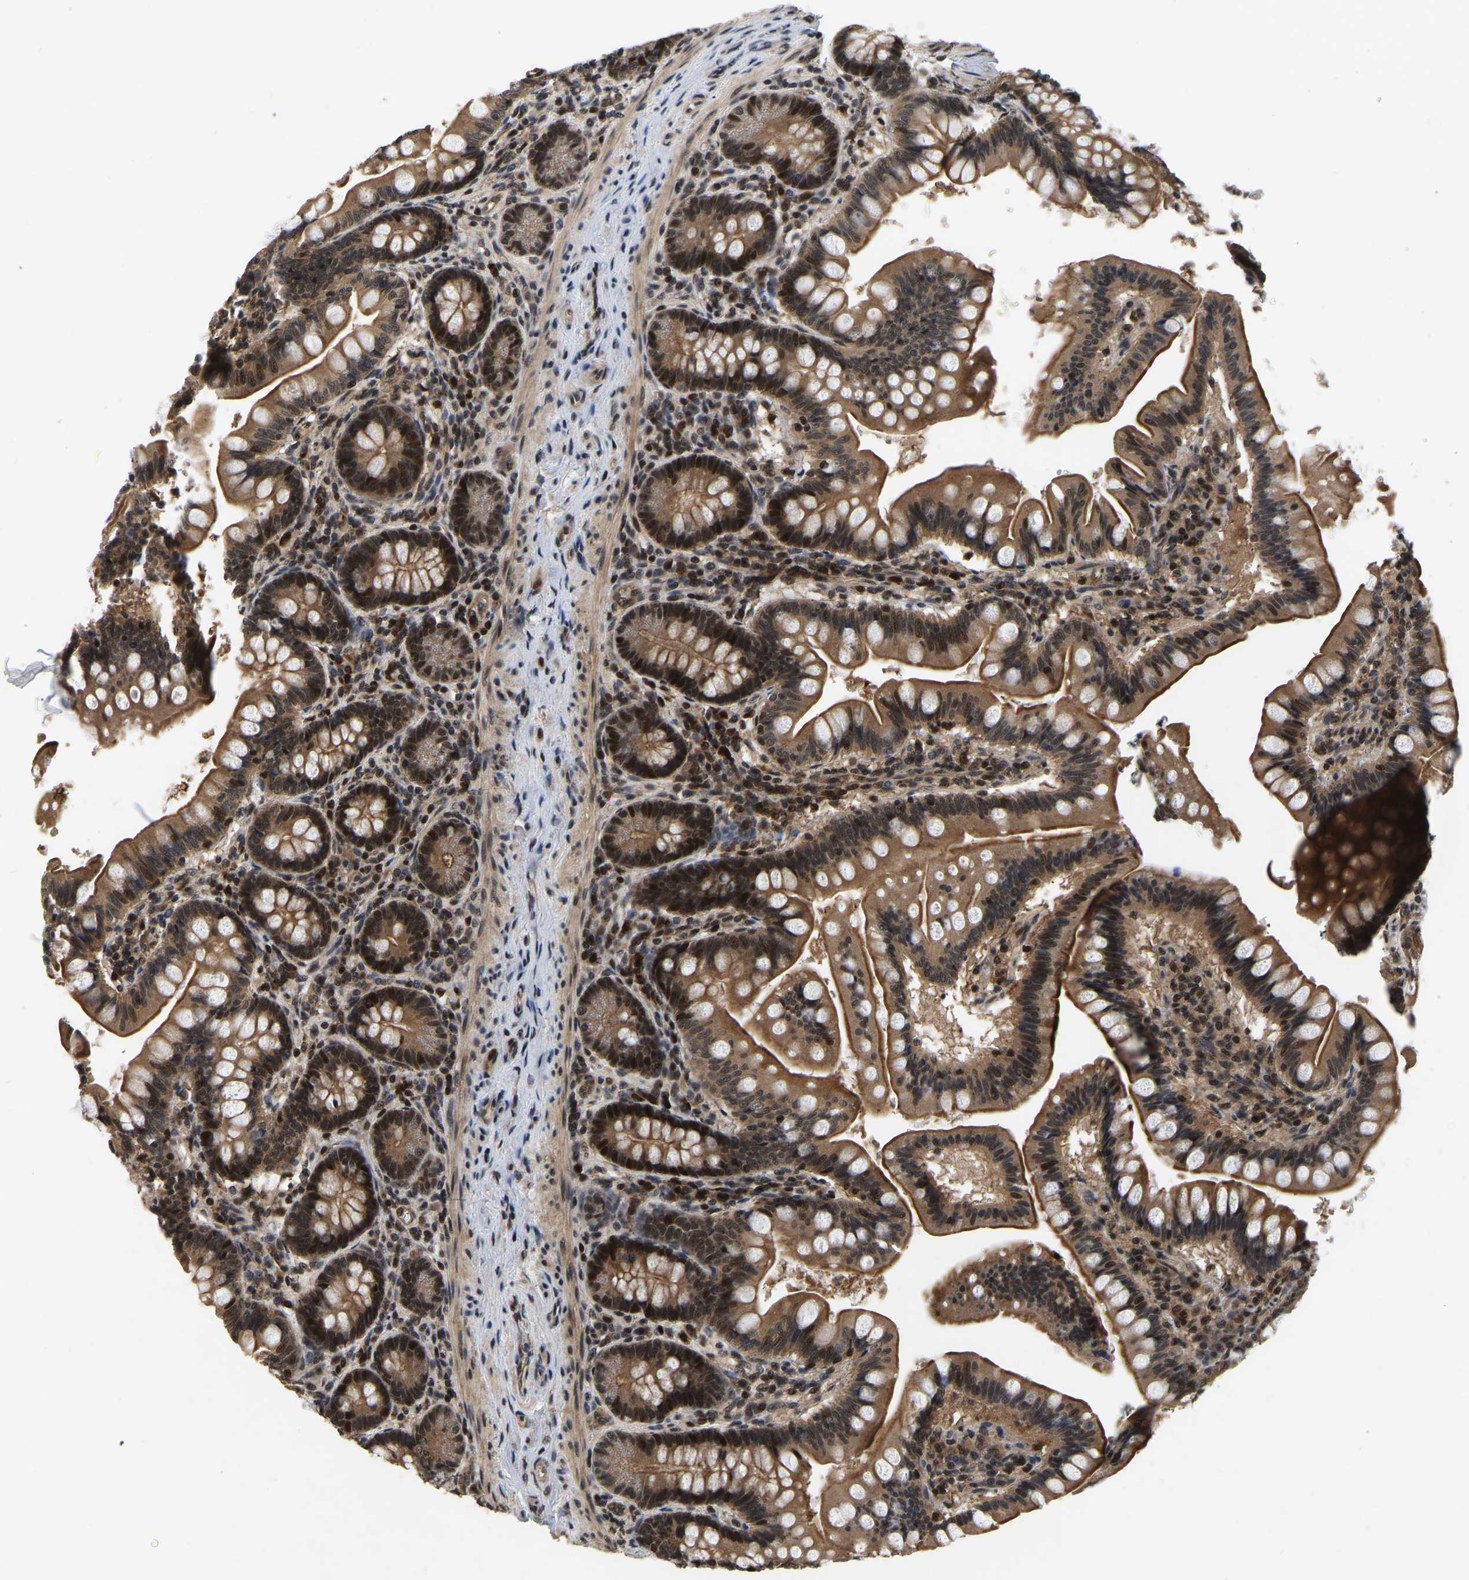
{"staining": {"intensity": "strong", "quantity": ">75%", "location": "cytoplasmic/membranous,nuclear"}, "tissue": "small intestine", "cell_type": "Glandular cells", "image_type": "normal", "snomed": [{"axis": "morphology", "description": "Normal tissue, NOS"}, {"axis": "topography", "description": "Small intestine"}], "caption": "Brown immunohistochemical staining in benign small intestine demonstrates strong cytoplasmic/membranous,nuclear positivity in about >75% of glandular cells. The staining was performed using DAB (3,3'-diaminobenzidine), with brown indicating positive protein expression. Nuclei are stained blue with hematoxylin.", "gene": "CIAO1", "patient": {"sex": "male", "age": 7}}